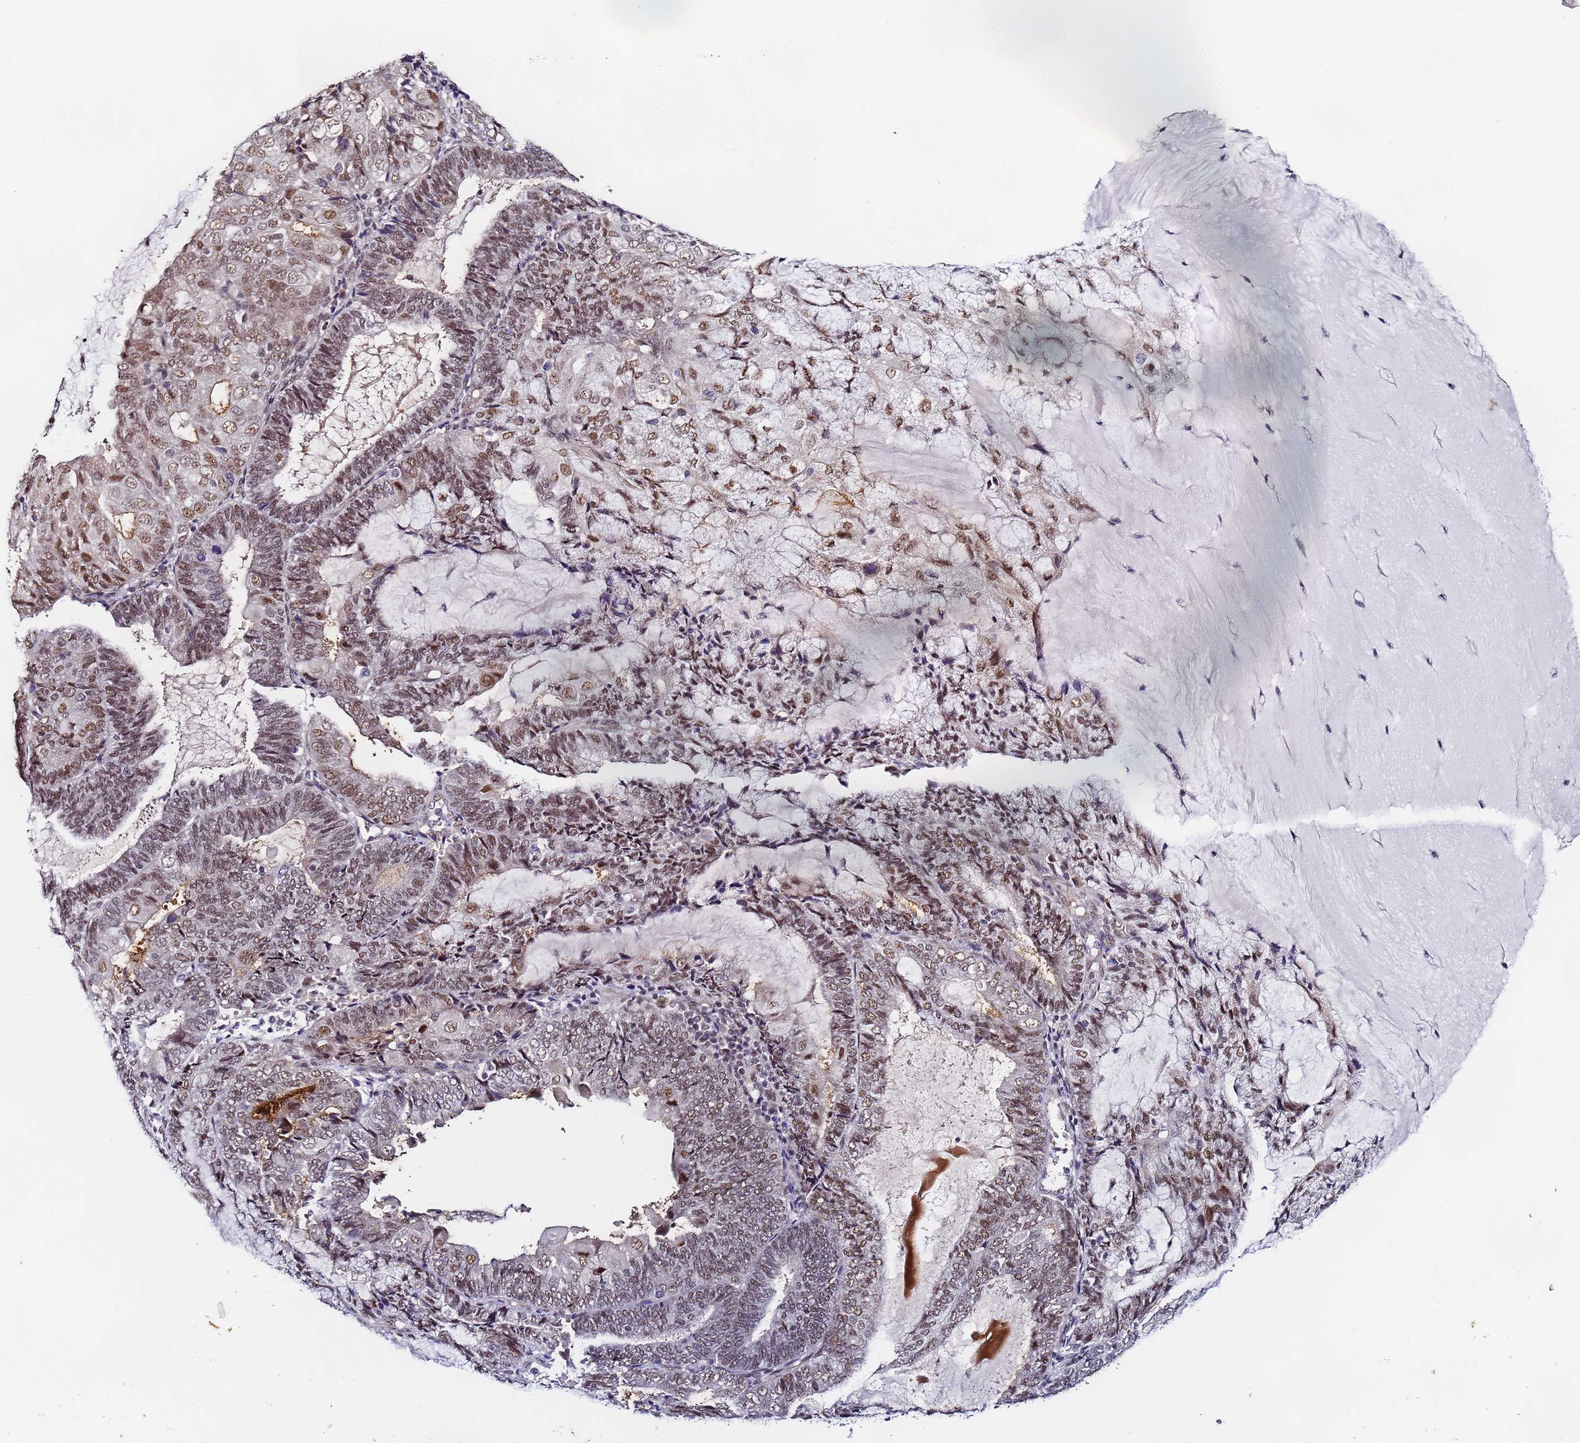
{"staining": {"intensity": "moderate", "quantity": ">75%", "location": "nuclear"}, "tissue": "endometrial cancer", "cell_type": "Tumor cells", "image_type": "cancer", "snomed": [{"axis": "morphology", "description": "Adenocarcinoma, NOS"}, {"axis": "topography", "description": "Endometrium"}], "caption": "Adenocarcinoma (endometrial) was stained to show a protein in brown. There is medium levels of moderate nuclear positivity in approximately >75% of tumor cells.", "gene": "FNBP4", "patient": {"sex": "female", "age": 81}}